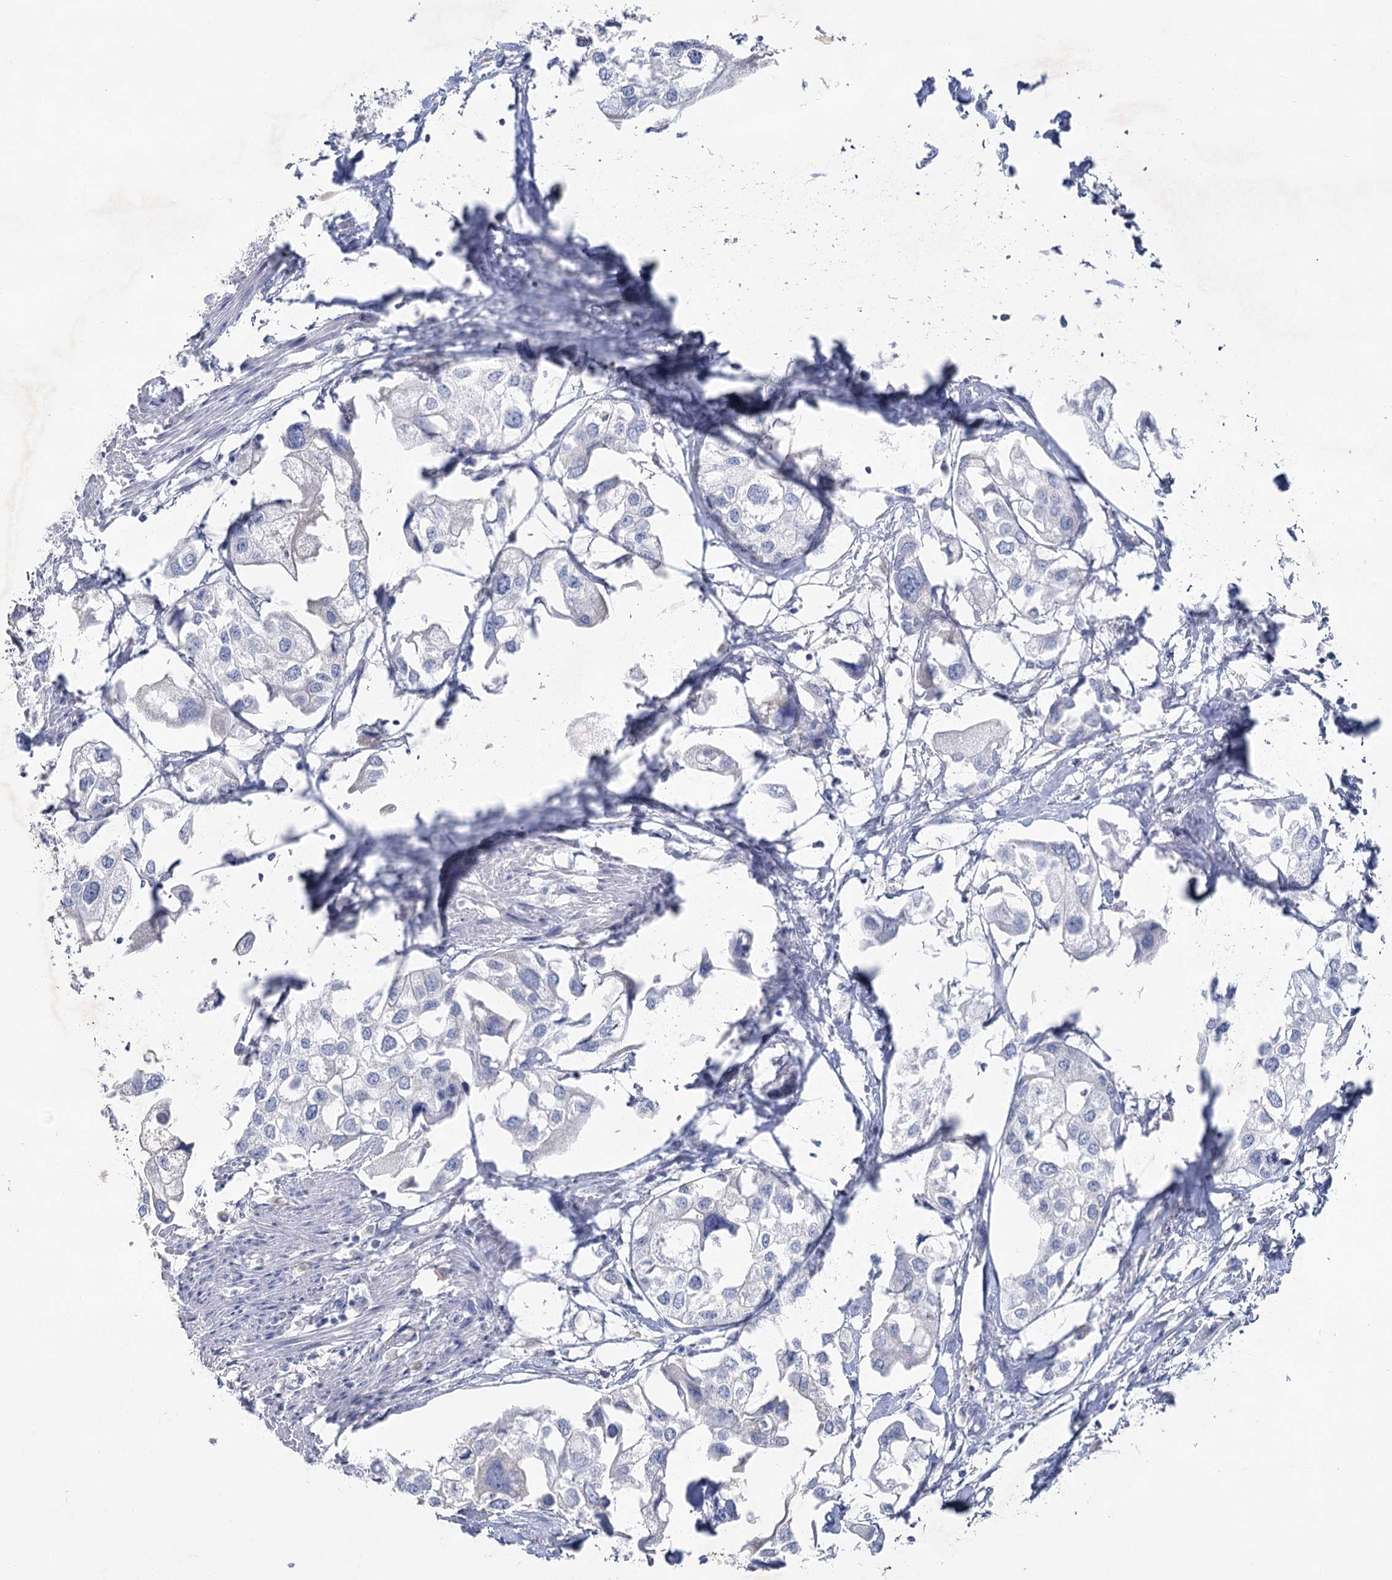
{"staining": {"intensity": "negative", "quantity": "none", "location": "none"}, "tissue": "urothelial cancer", "cell_type": "Tumor cells", "image_type": "cancer", "snomed": [{"axis": "morphology", "description": "Urothelial carcinoma, High grade"}, {"axis": "topography", "description": "Urinary bladder"}], "caption": "Micrograph shows no protein expression in tumor cells of urothelial cancer tissue.", "gene": "CCDC88A", "patient": {"sex": "male", "age": 64}}